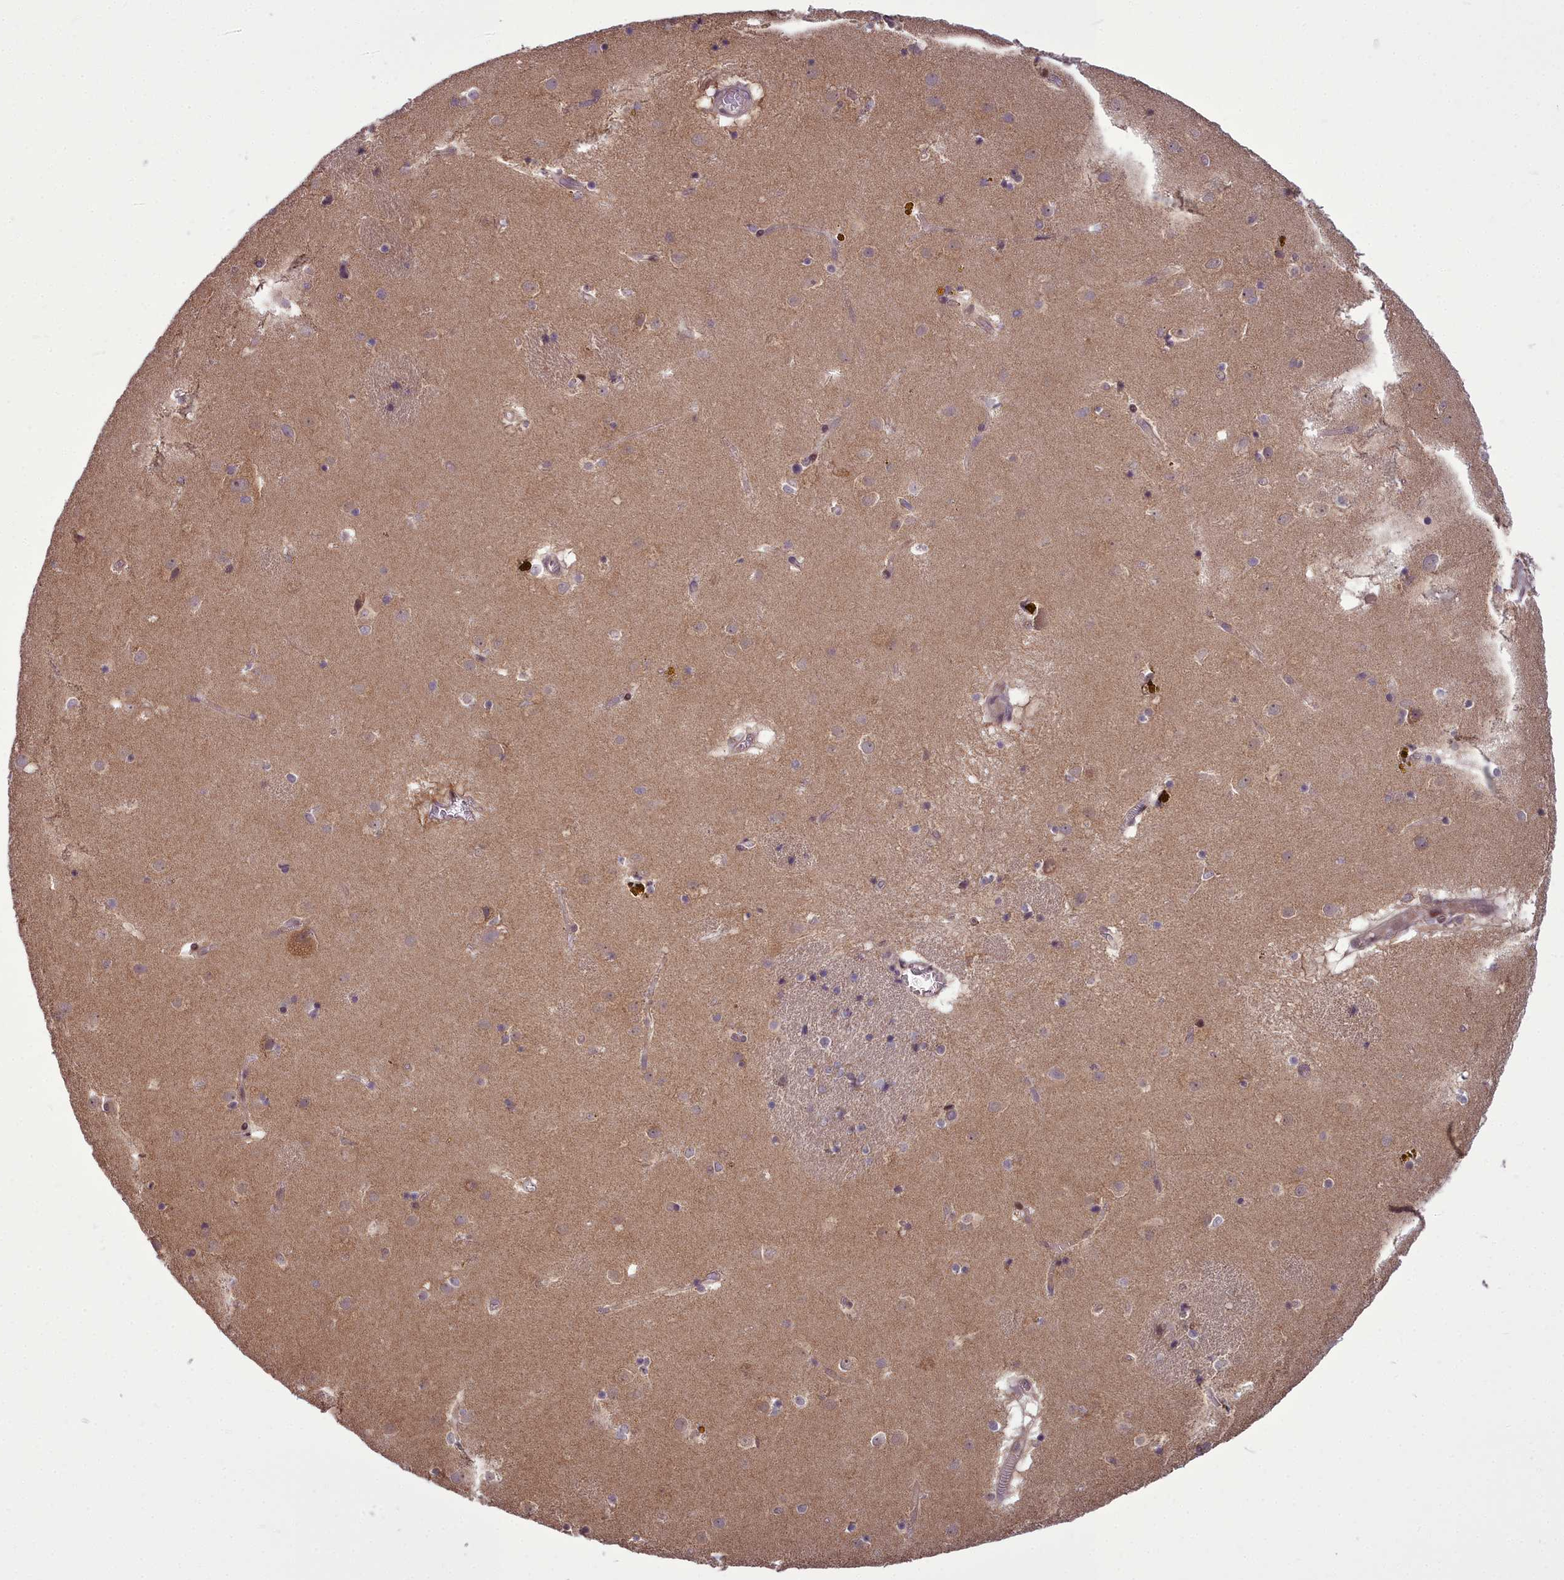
{"staining": {"intensity": "weak", "quantity": "<25%", "location": "cytoplasmic/membranous"}, "tissue": "caudate", "cell_type": "Glial cells", "image_type": "normal", "snomed": [{"axis": "morphology", "description": "Normal tissue, NOS"}, {"axis": "topography", "description": "Lateral ventricle wall"}], "caption": "Glial cells are negative for brown protein staining in normal caudate. Nuclei are stained in blue.", "gene": "AP1M1", "patient": {"sex": "male", "age": 70}}